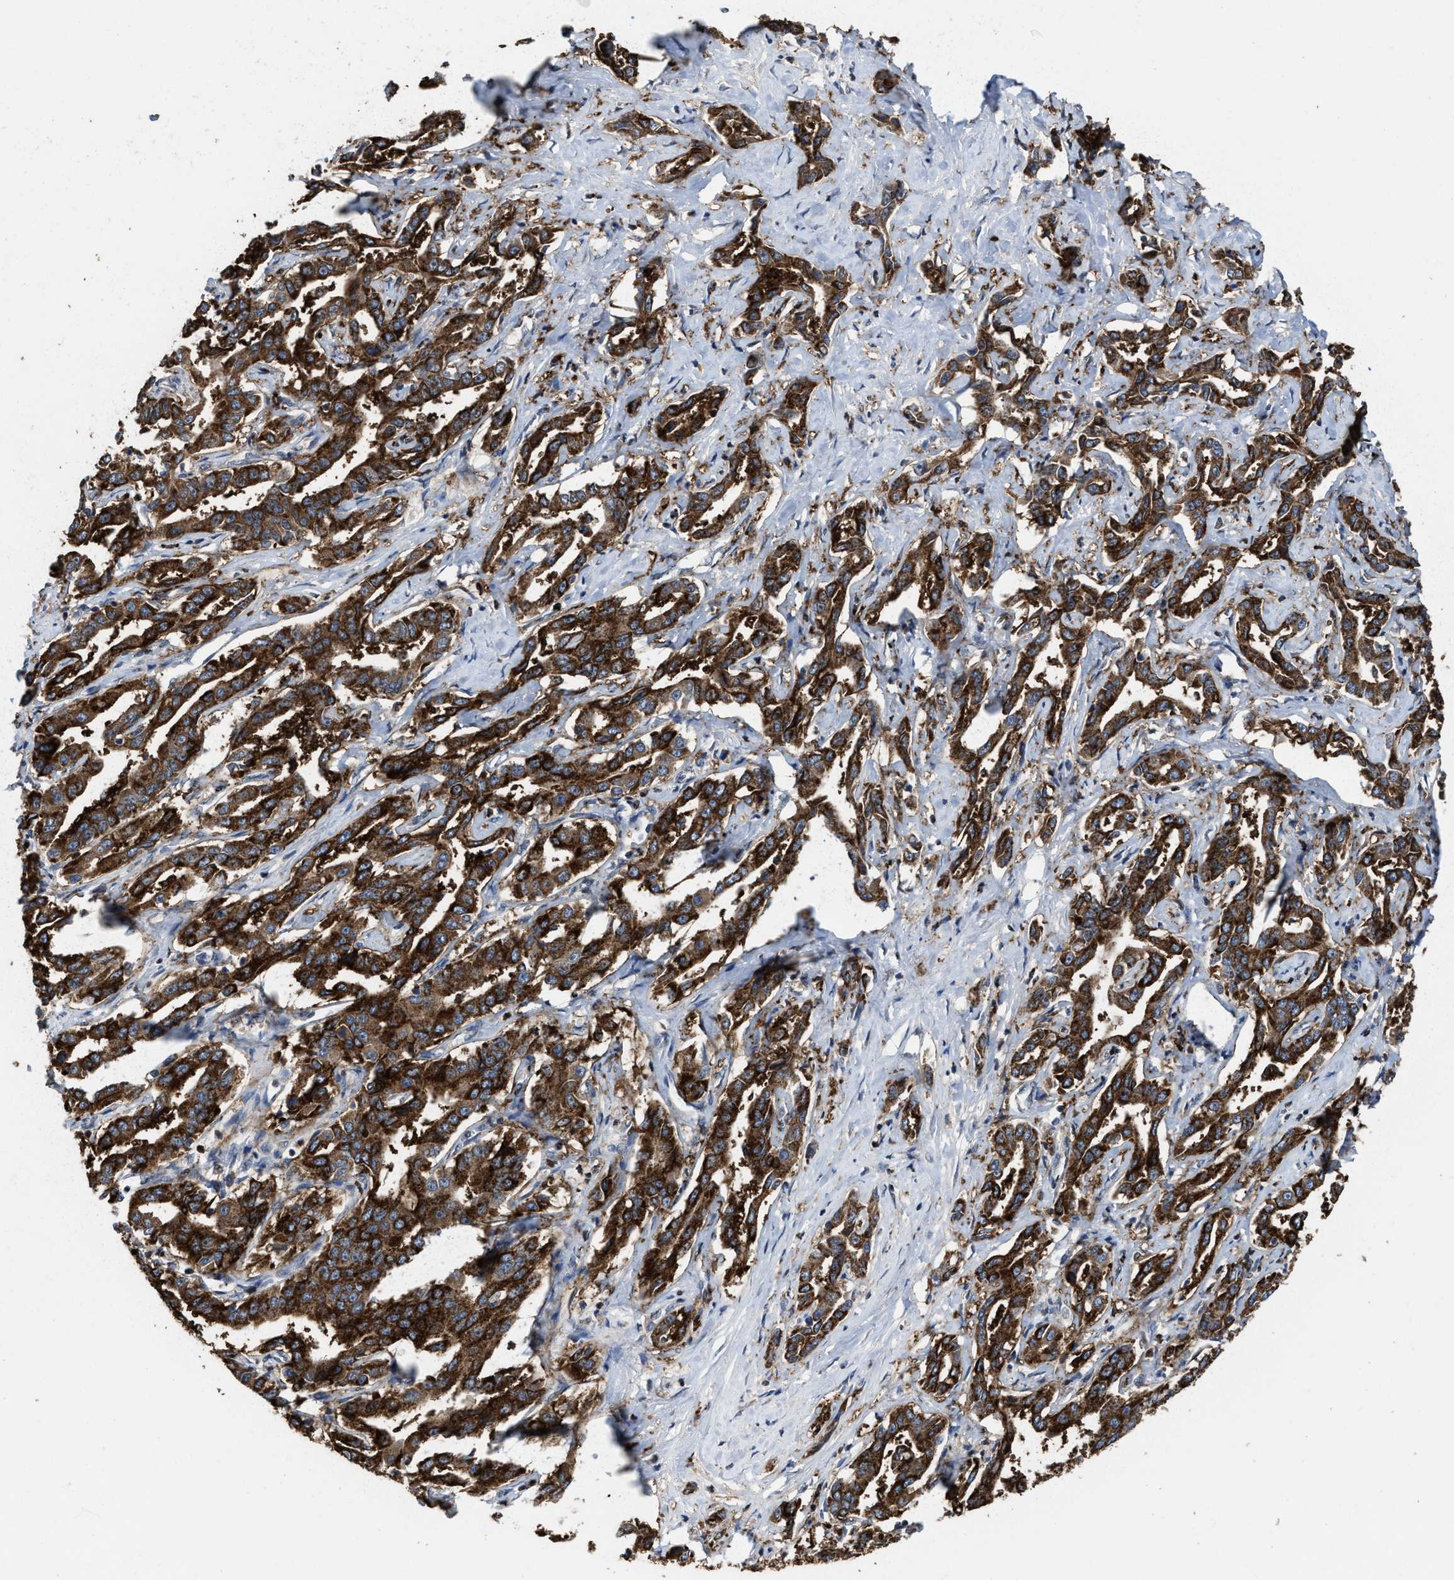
{"staining": {"intensity": "strong", "quantity": ">75%", "location": "cytoplasmic/membranous"}, "tissue": "liver cancer", "cell_type": "Tumor cells", "image_type": "cancer", "snomed": [{"axis": "morphology", "description": "Cholangiocarcinoma"}, {"axis": "topography", "description": "Liver"}], "caption": "The photomicrograph exhibits immunohistochemical staining of liver cholangiocarcinoma. There is strong cytoplasmic/membranous staining is appreciated in approximately >75% of tumor cells. (brown staining indicates protein expression, while blue staining denotes nuclei).", "gene": "ZNF20", "patient": {"sex": "male", "age": 59}}